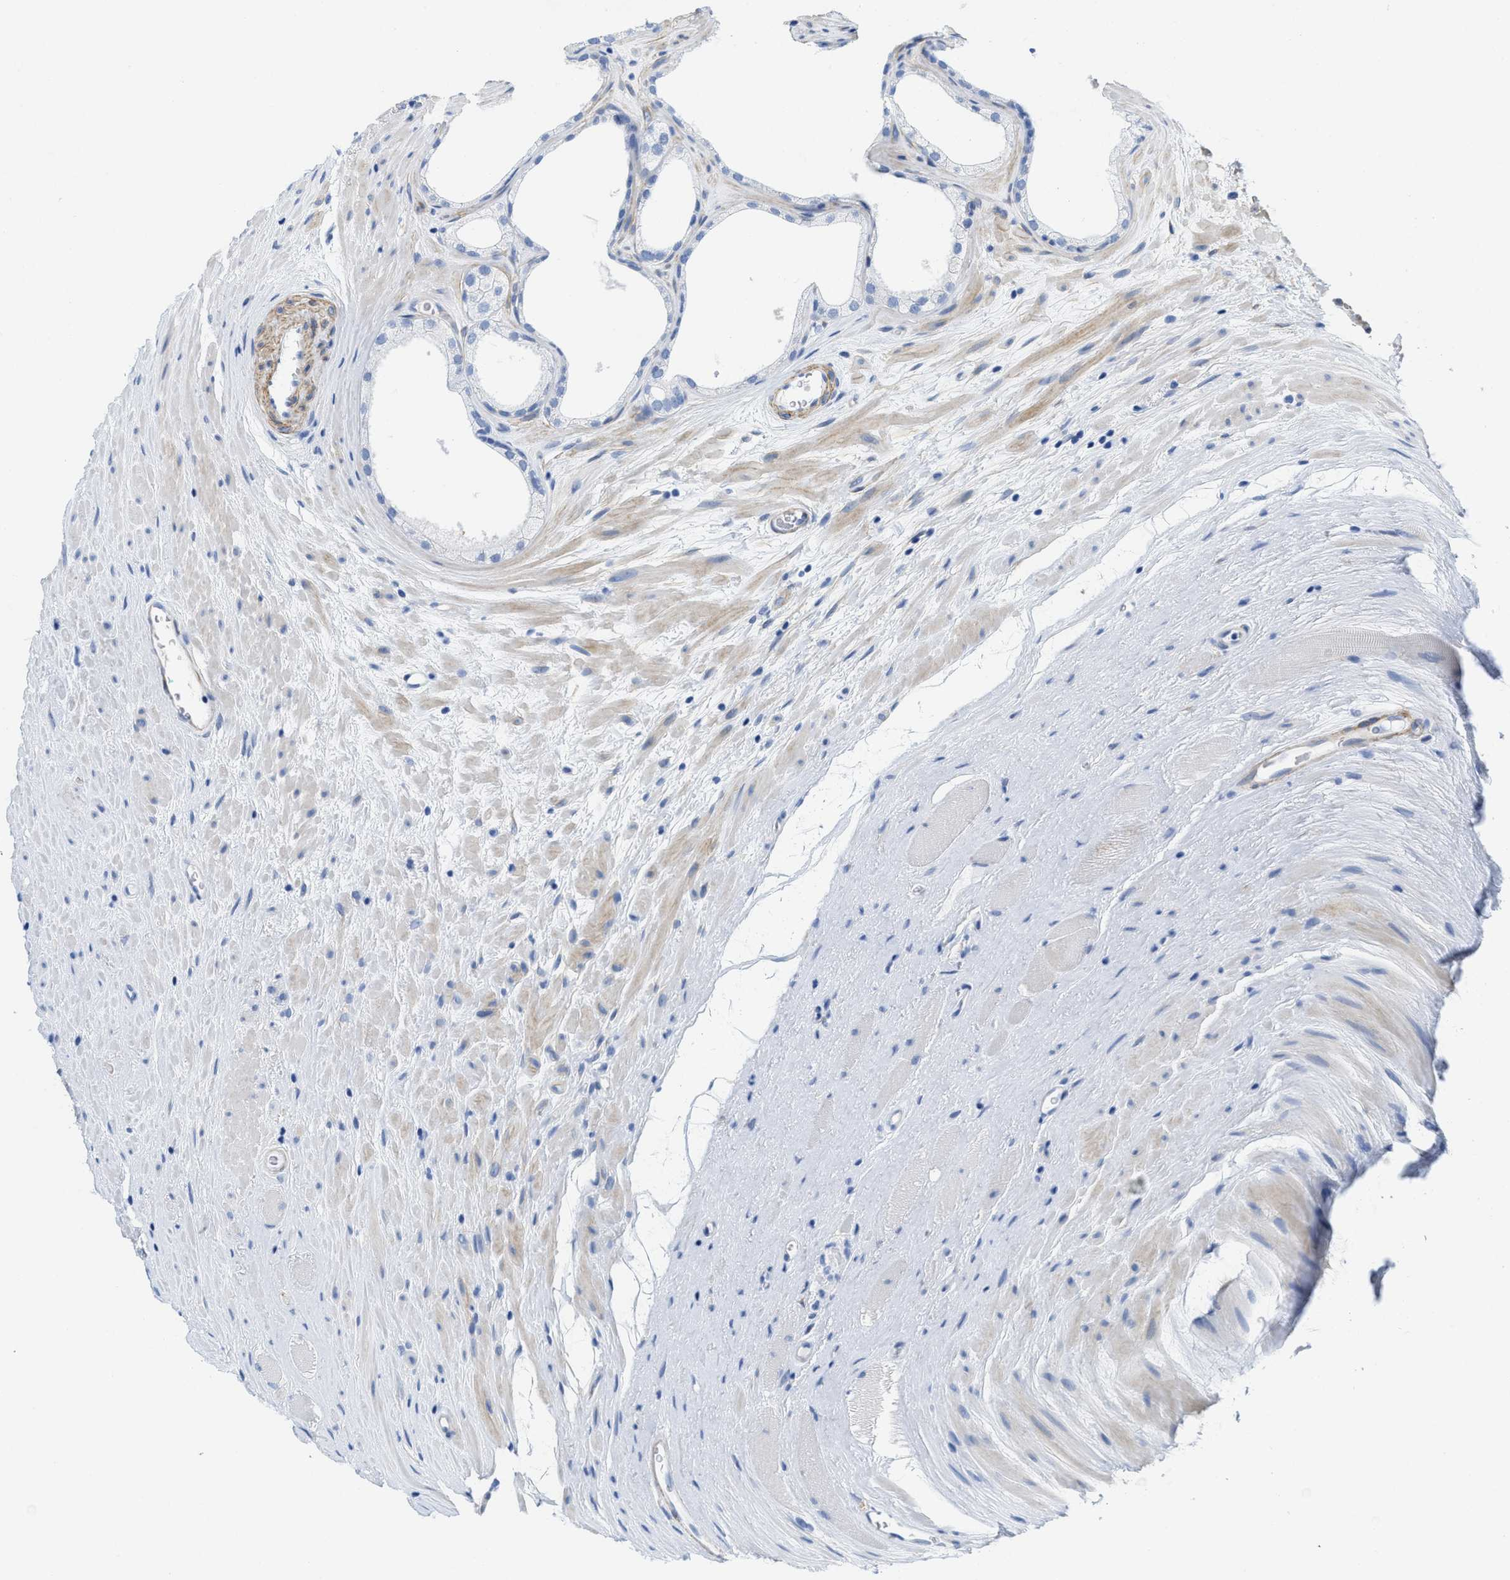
{"staining": {"intensity": "negative", "quantity": "none", "location": "none"}, "tissue": "prostate cancer", "cell_type": "Tumor cells", "image_type": "cancer", "snomed": [{"axis": "morphology", "description": "Adenocarcinoma, High grade"}, {"axis": "topography", "description": "Prostate"}], "caption": "IHC of adenocarcinoma (high-grade) (prostate) exhibits no staining in tumor cells.", "gene": "TUB", "patient": {"sex": "male", "age": 71}}